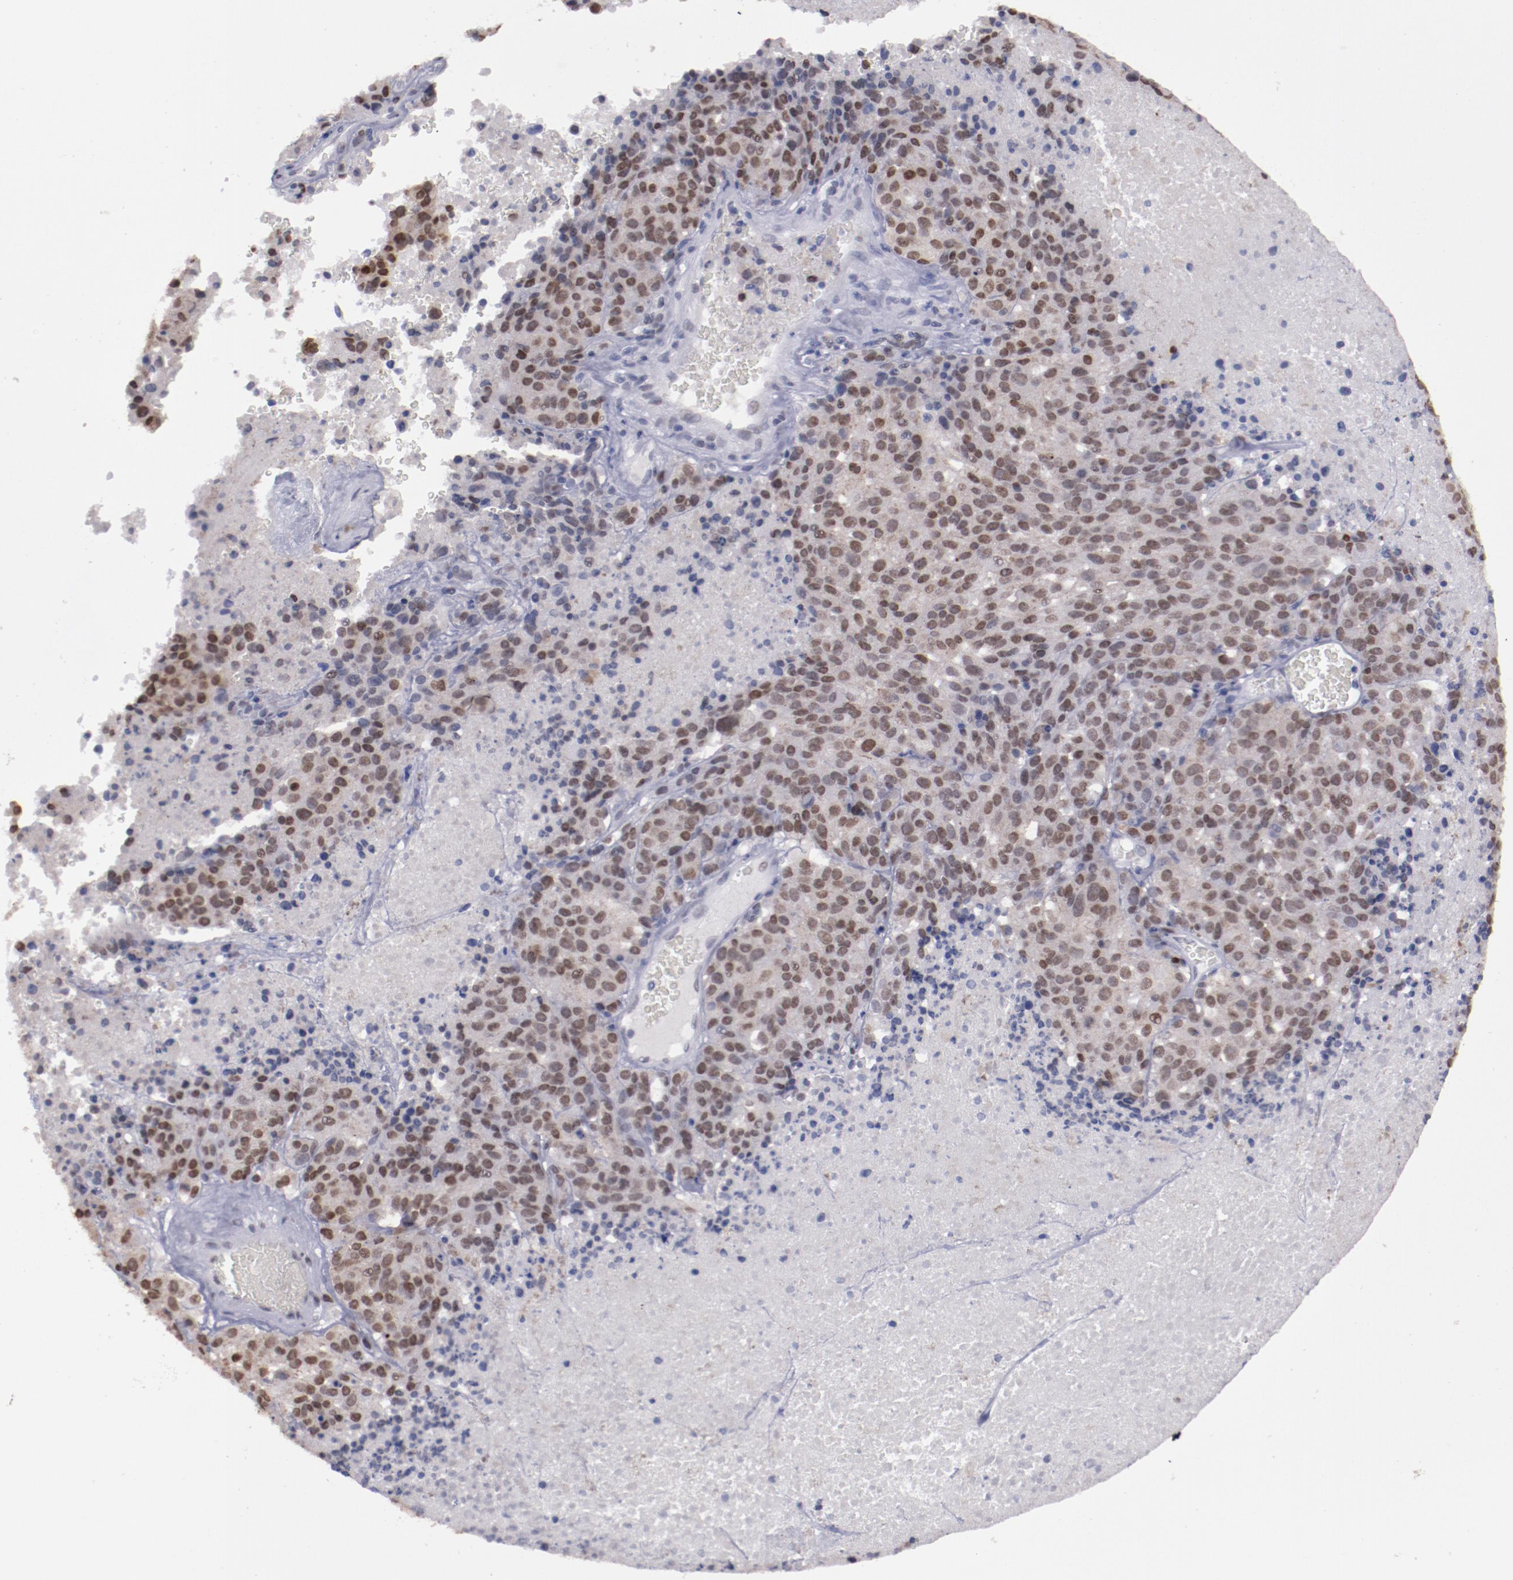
{"staining": {"intensity": "moderate", "quantity": ">75%", "location": "nuclear"}, "tissue": "melanoma", "cell_type": "Tumor cells", "image_type": "cancer", "snomed": [{"axis": "morphology", "description": "Malignant melanoma, Metastatic site"}, {"axis": "topography", "description": "Cerebral cortex"}], "caption": "DAB (3,3'-diaminobenzidine) immunohistochemical staining of melanoma demonstrates moderate nuclear protein staining in approximately >75% of tumor cells.", "gene": "IRF4", "patient": {"sex": "female", "age": 52}}